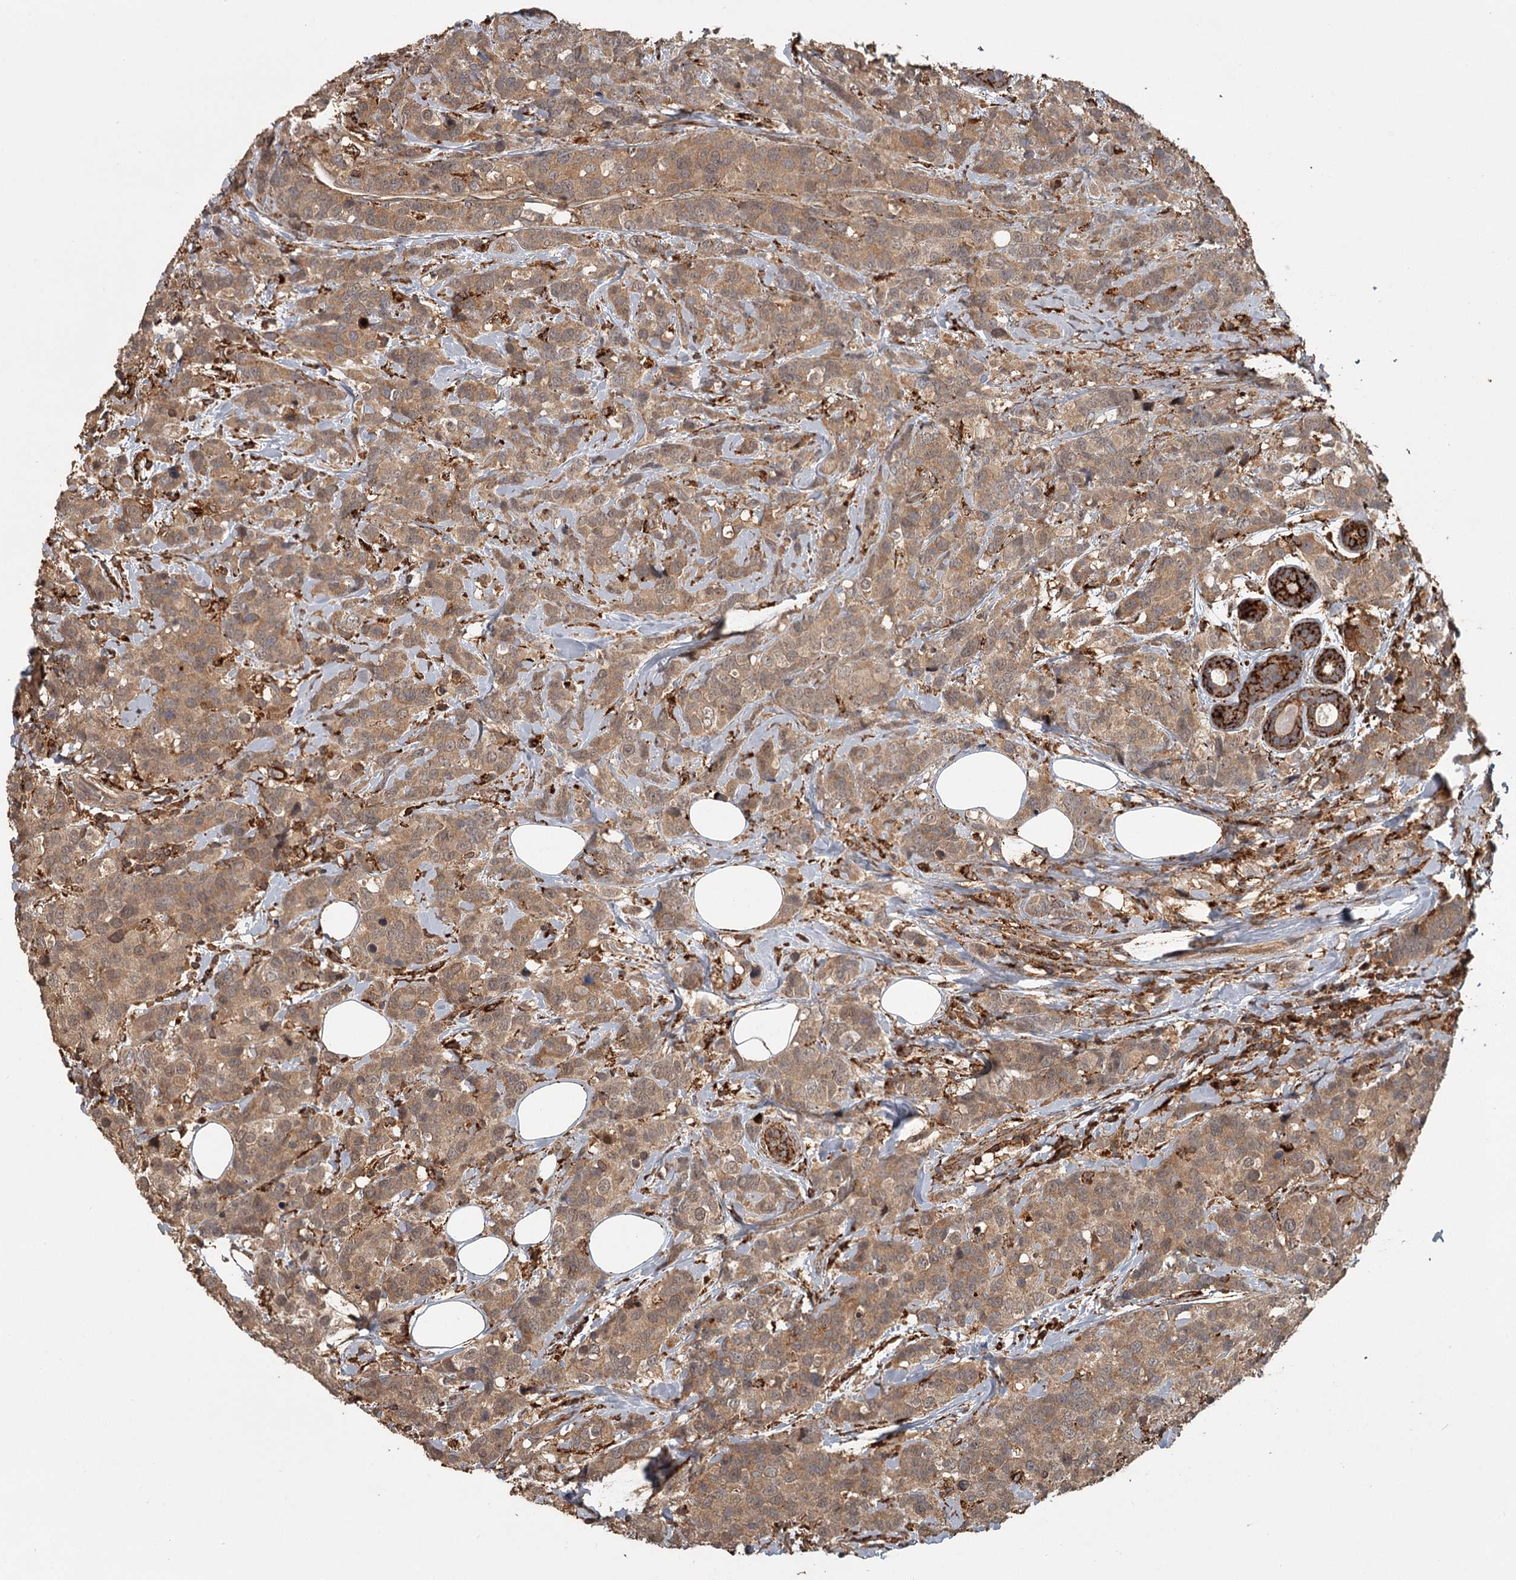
{"staining": {"intensity": "moderate", "quantity": ">75%", "location": "cytoplasmic/membranous"}, "tissue": "breast cancer", "cell_type": "Tumor cells", "image_type": "cancer", "snomed": [{"axis": "morphology", "description": "Lobular carcinoma"}, {"axis": "topography", "description": "Breast"}], "caption": "DAB (3,3'-diaminobenzidine) immunohistochemical staining of breast cancer displays moderate cytoplasmic/membranous protein staining in approximately >75% of tumor cells.", "gene": "FAXC", "patient": {"sex": "female", "age": 59}}